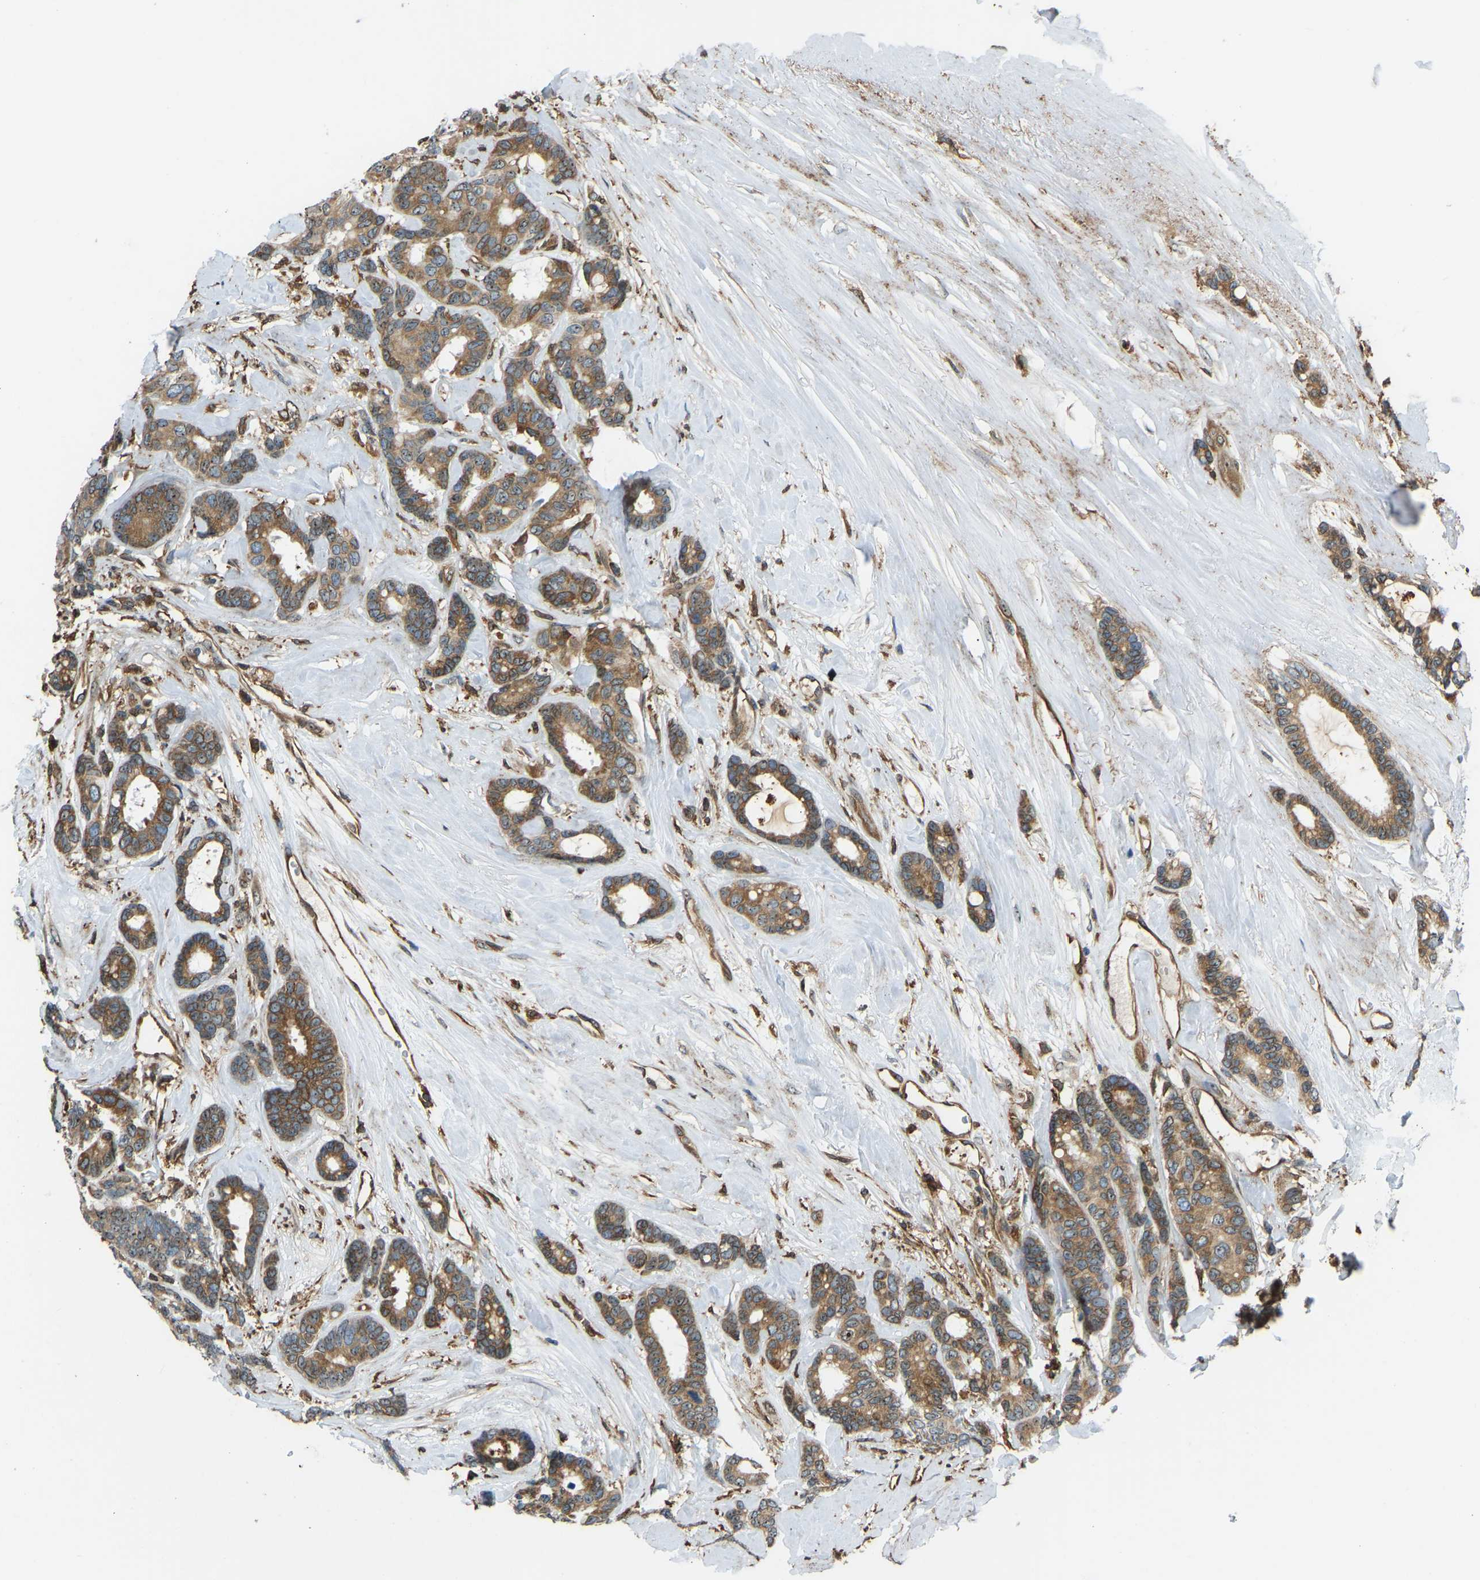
{"staining": {"intensity": "moderate", "quantity": ">75%", "location": "cytoplasmic/membranous,nuclear"}, "tissue": "breast cancer", "cell_type": "Tumor cells", "image_type": "cancer", "snomed": [{"axis": "morphology", "description": "Duct carcinoma"}, {"axis": "topography", "description": "Breast"}], "caption": "A micrograph of human breast cancer stained for a protein displays moderate cytoplasmic/membranous and nuclear brown staining in tumor cells.", "gene": "OS9", "patient": {"sex": "female", "age": 87}}